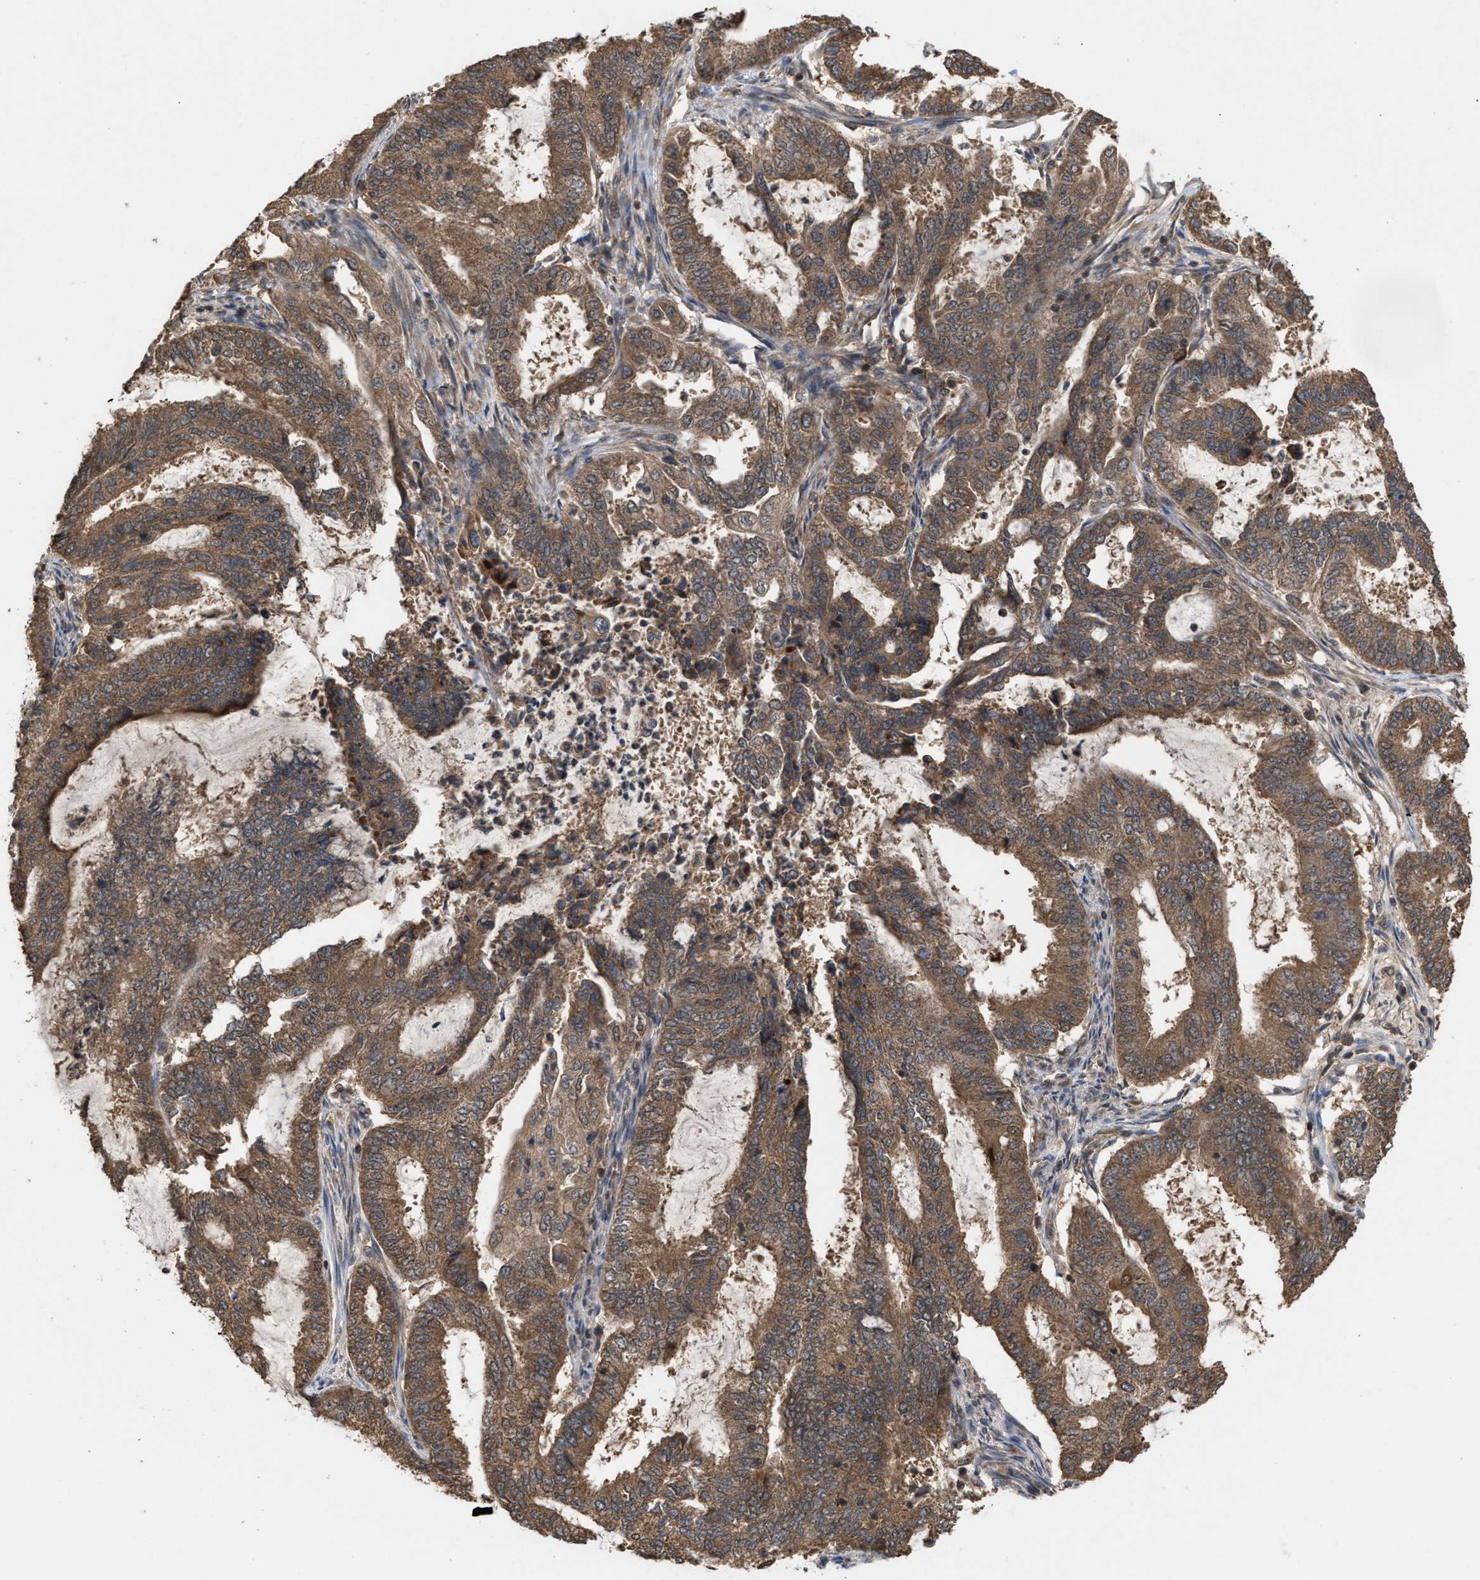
{"staining": {"intensity": "moderate", "quantity": ">75%", "location": "cytoplasmic/membranous"}, "tissue": "endometrial cancer", "cell_type": "Tumor cells", "image_type": "cancer", "snomed": [{"axis": "morphology", "description": "Adenocarcinoma, NOS"}, {"axis": "topography", "description": "Endometrium"}], "caption": "A high-resolution photomicrograph shows immunohistochemistry (IHC) staining of endometrial cancer, which displays moderate cytoplasmic/membranous positivity in about >75% of tumor cells.", "gene": "C9orf78", "patient": {"sex": "female", "age": 51}}